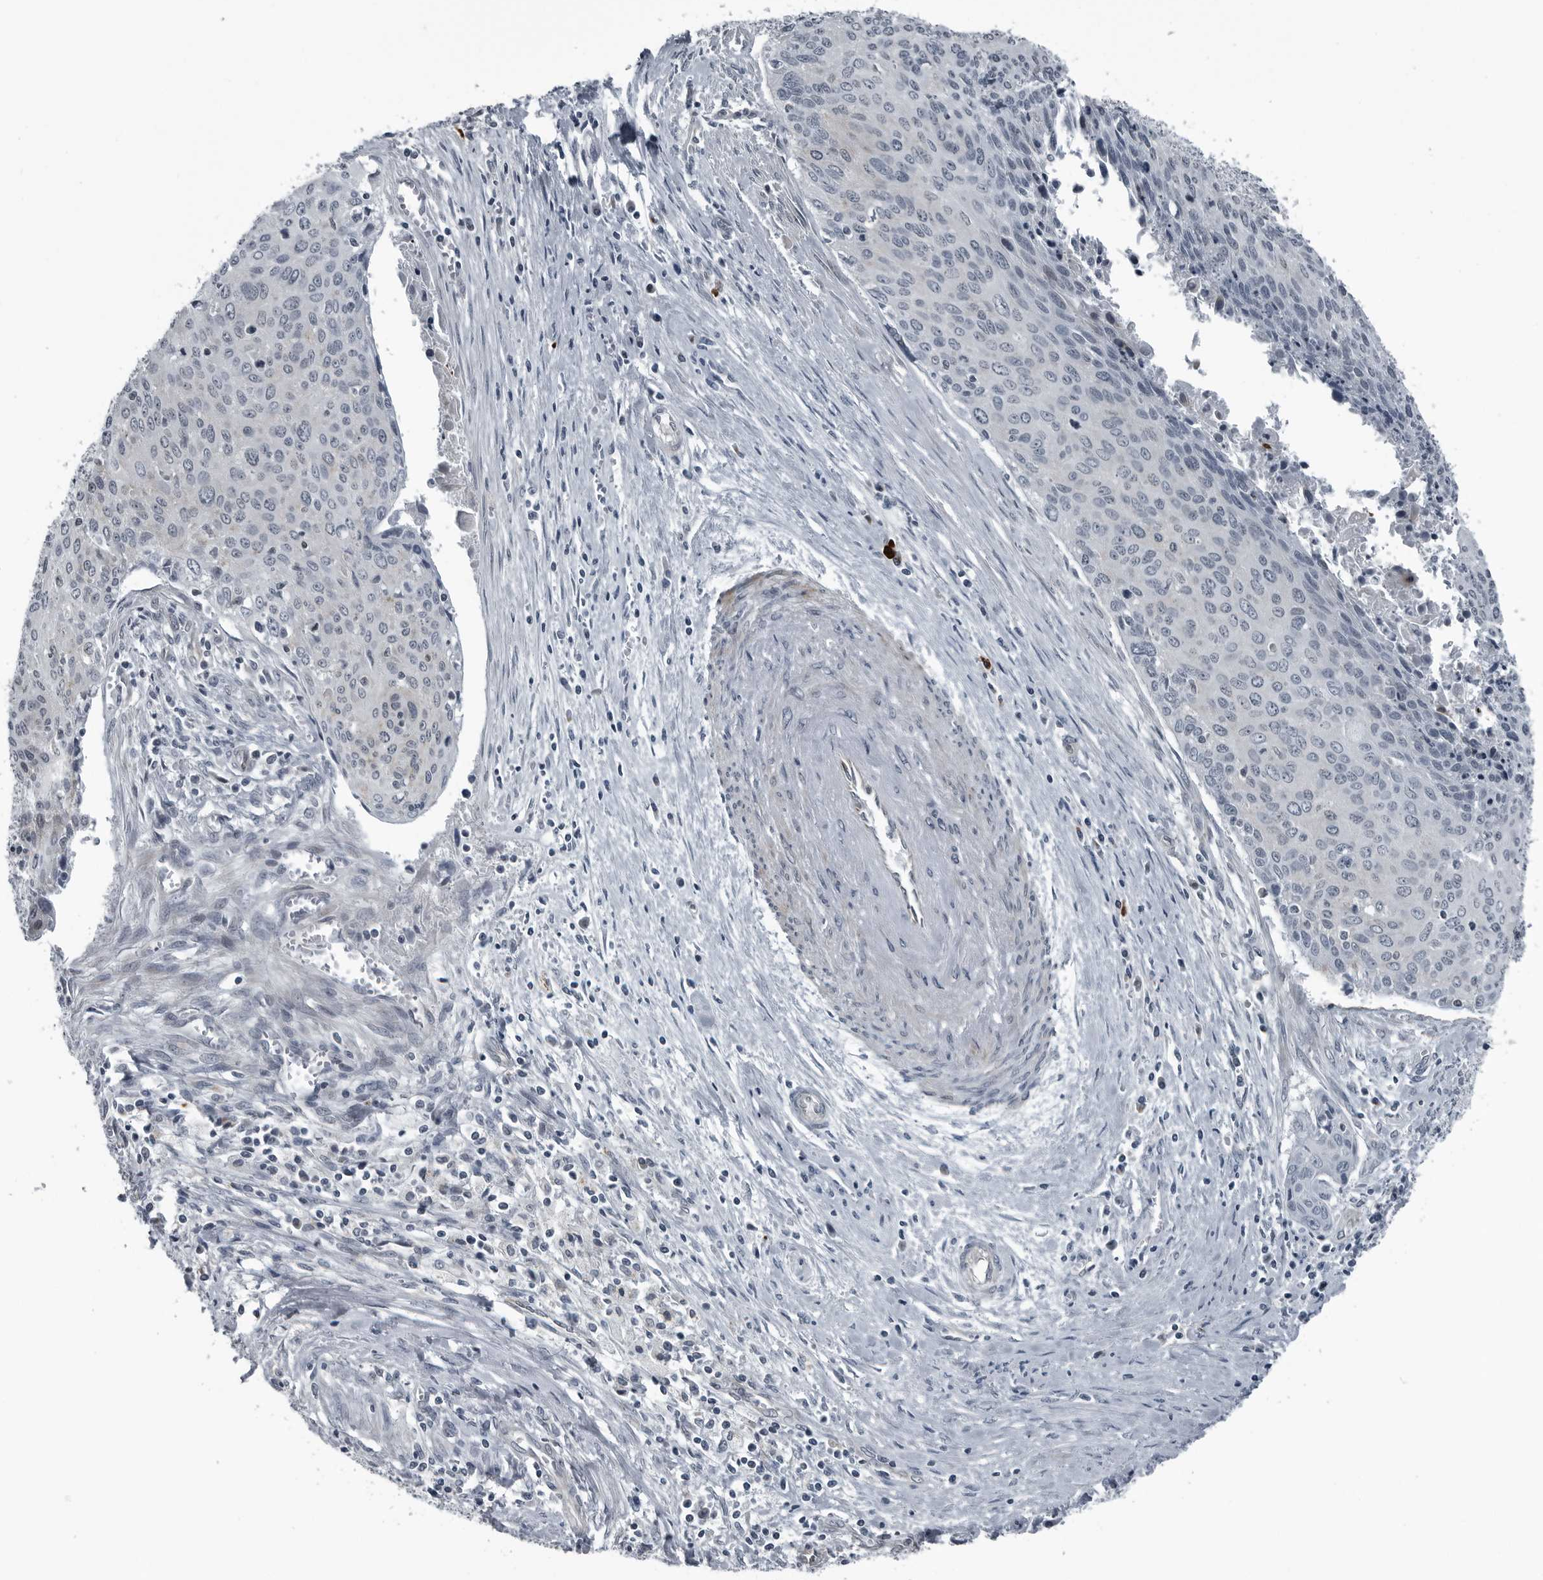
{"staining": {"intensity": "negative", "quantity": "none", "location": "none"}, "tissue": "cervical cancer", "cell_type": "Tumor cells", "image_type": "cancer", "snomed": [{"axis": "morphology", "description": "Squamous cell carcinoma, NOS"}, {"axis": "topography", "description": "Cervix"}], "caption": "DAB immunohistochemical staining of cervical squamous cell carcinoma displays no significant staining in tumor cells. (Brightfield microscopy of DAB (3,3'-diaminobenzidine) immunohistochemistry (IHC) at high magnification).", "gene": "GAK", "patient": {"sex": "female", "age": 55}}